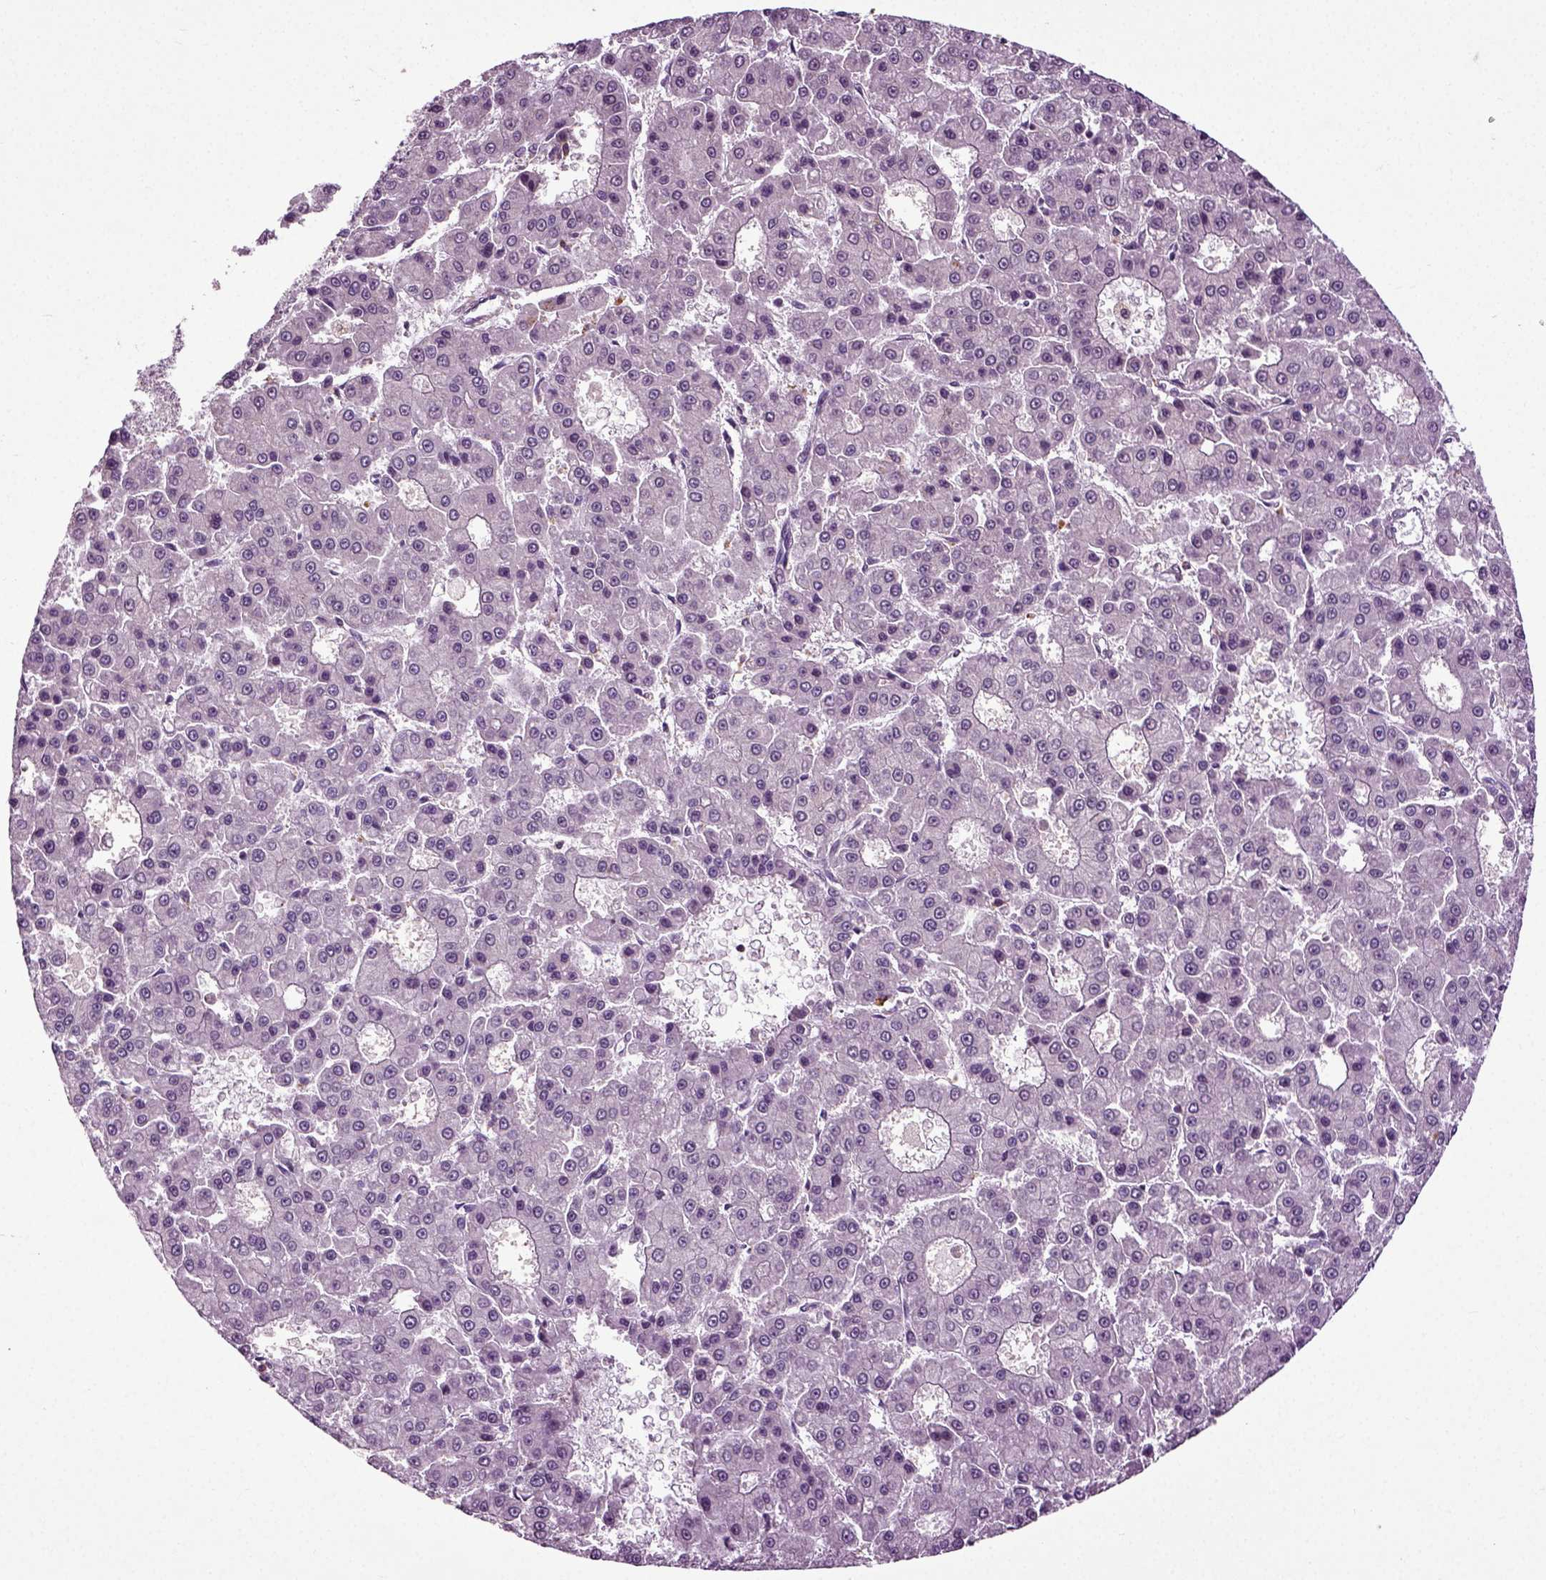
{"staining": {"intensity": "negative", "quantity": "none", "location": "none"}, "tissue": "liver cancer", "cell_type": "Tumor cells", "image_type": "cancer", "snomed": [{"axis": "morphology", "description": "Carcinoma, Hepatocellular, NOS"}, {"axis": "topography", "description": "Liver"}], "caption": "This is an IHC photomicrograph of liver cancer. There is no positivity in tumor cells.", "gene": "KNSTRN", "patient": {"sex": "male", "age": 70}}